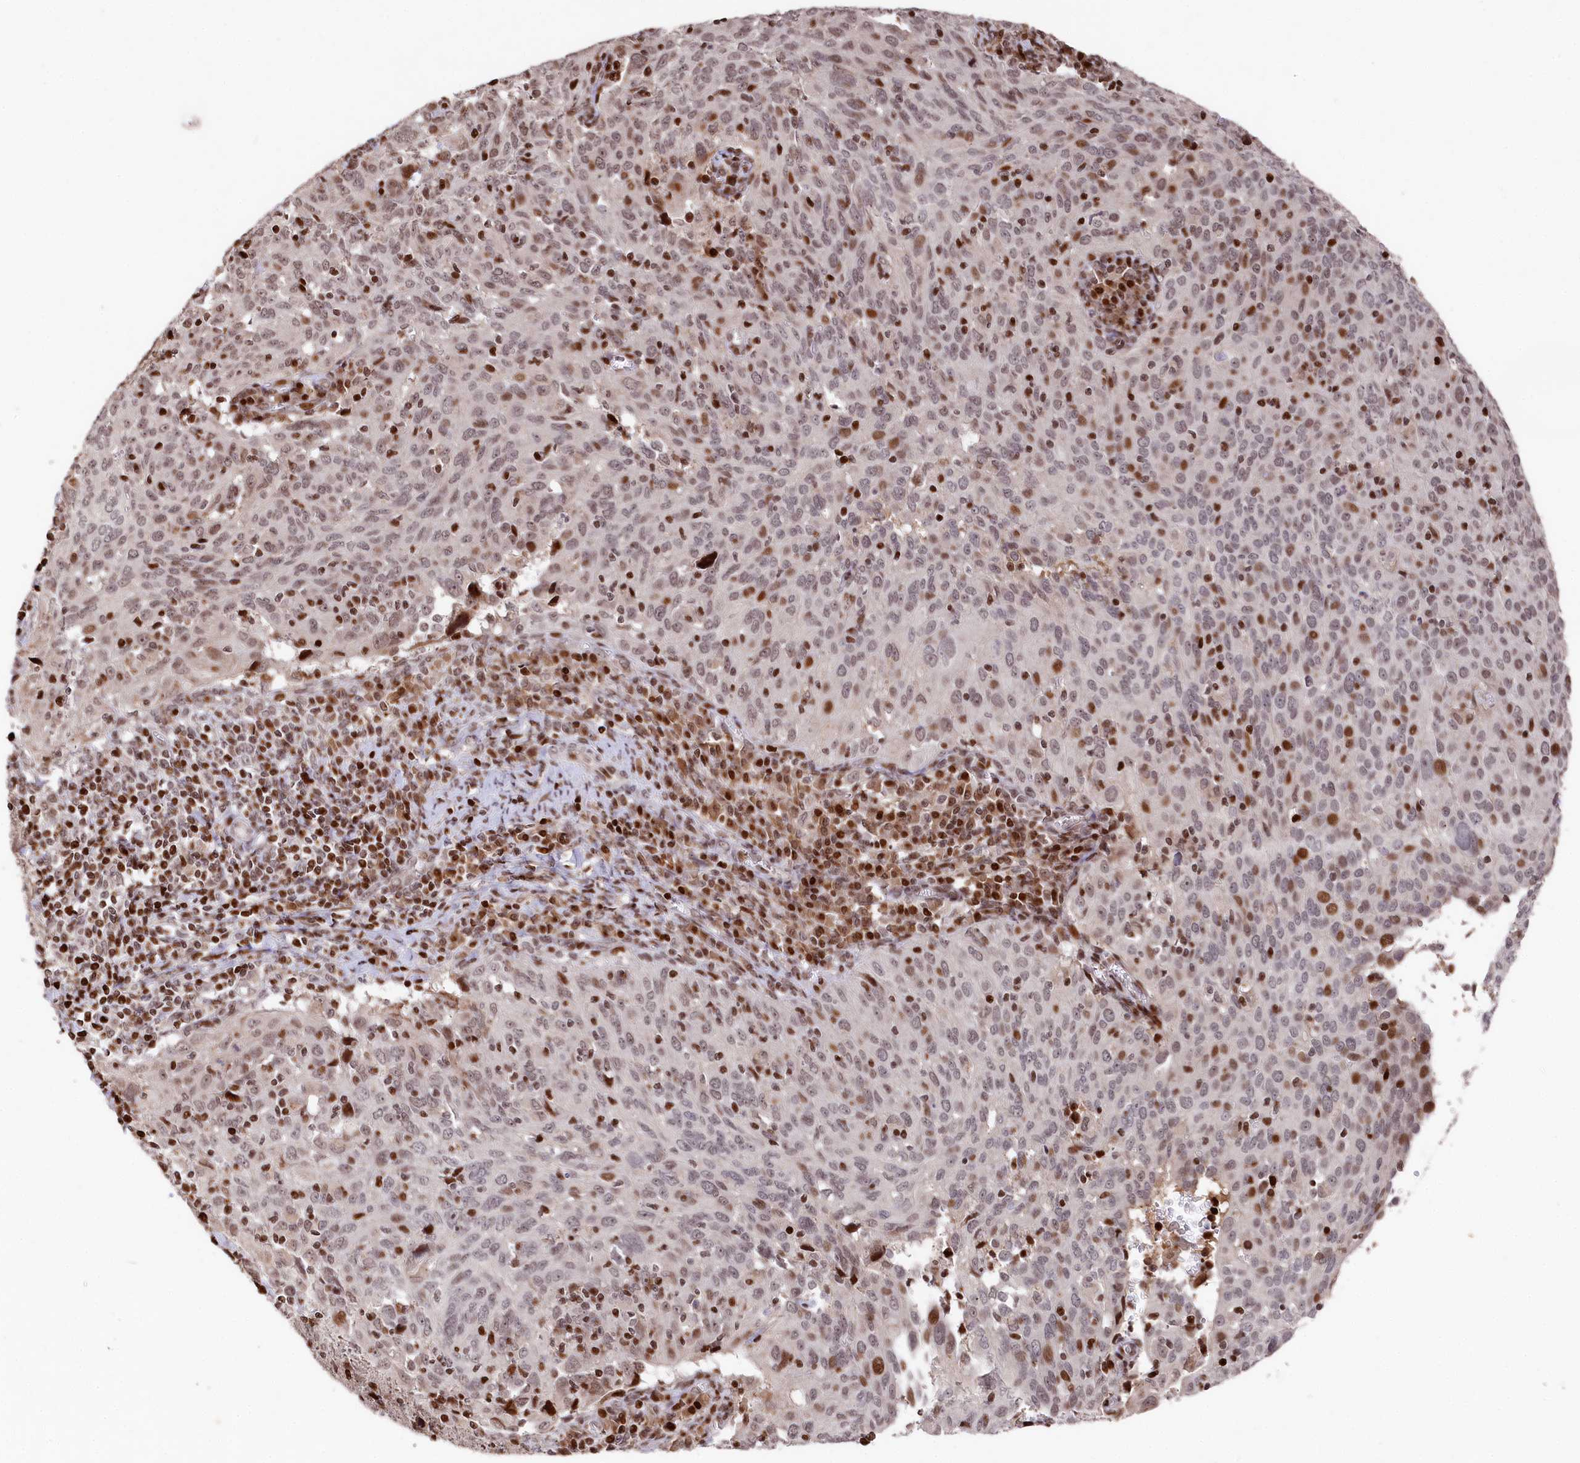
{"staining": {"intensity": "moderate", "quantity": "<25%", "location": "nuclear"}, "tissue": "cervical cancer", "cell_type": "Tumor cells", "image_type": "cancer", "snomed": [{"axis": "morphology", "description": "Squamous cell carcinoma, NOS"}, {"axis": "topography", "description": "Cervix"}], "caption": "This image displays cervical cancer stained with IHC to label a protein in brown. The nuclear of tumor cells show moderate positivity for the protein. Nuclei are counter-stained blue.", "gene": "MCF2L2", "patient": {"sex": "female", "age": 31}}